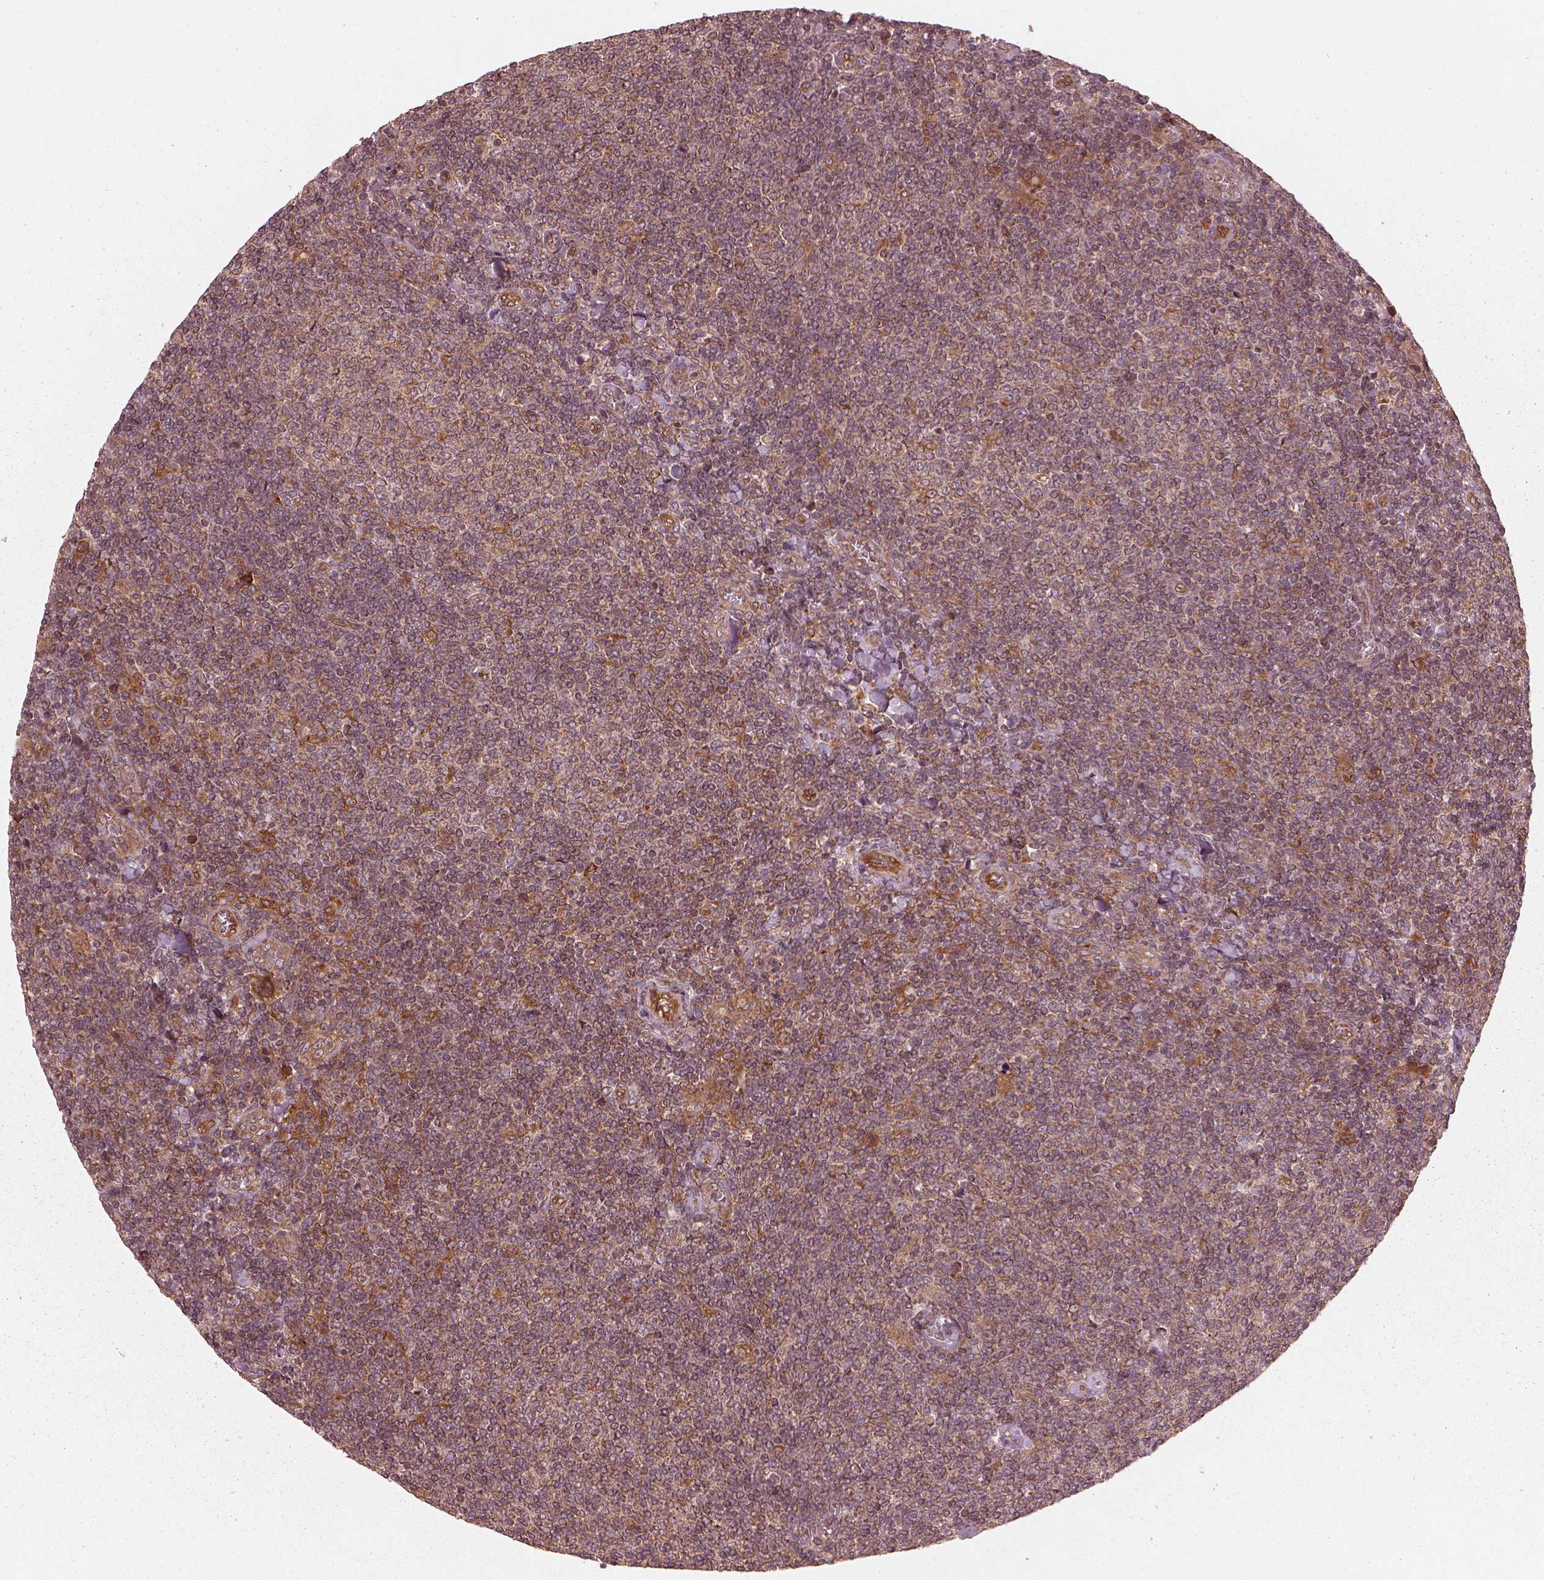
{"staining": {"intensity": "weak", "quantity": ">75%", "location": "cytoplasmic/membranous"}, "tissue": "lymphoma", "cell_type": "Tumor cells", "image_type": "cancer", "snomed": [{"axis": "morphology", "description": "Malignant lymphoma, non-Hodgkin's type, Low grade"}, {"axis": "topography", "description": "Lymph node"}], "caption": "An immunohistochemistry (IHC) histopathology image of tumor tissue is shown. Protein staining in brown shows weak cytoplasmic/membranous positivity in malignant lymphoma, non-Hodgkin's type (low-grade) within tumor cells.", "gene": "AGPAT1", "patient": {"sex": "male", "age": 52}}